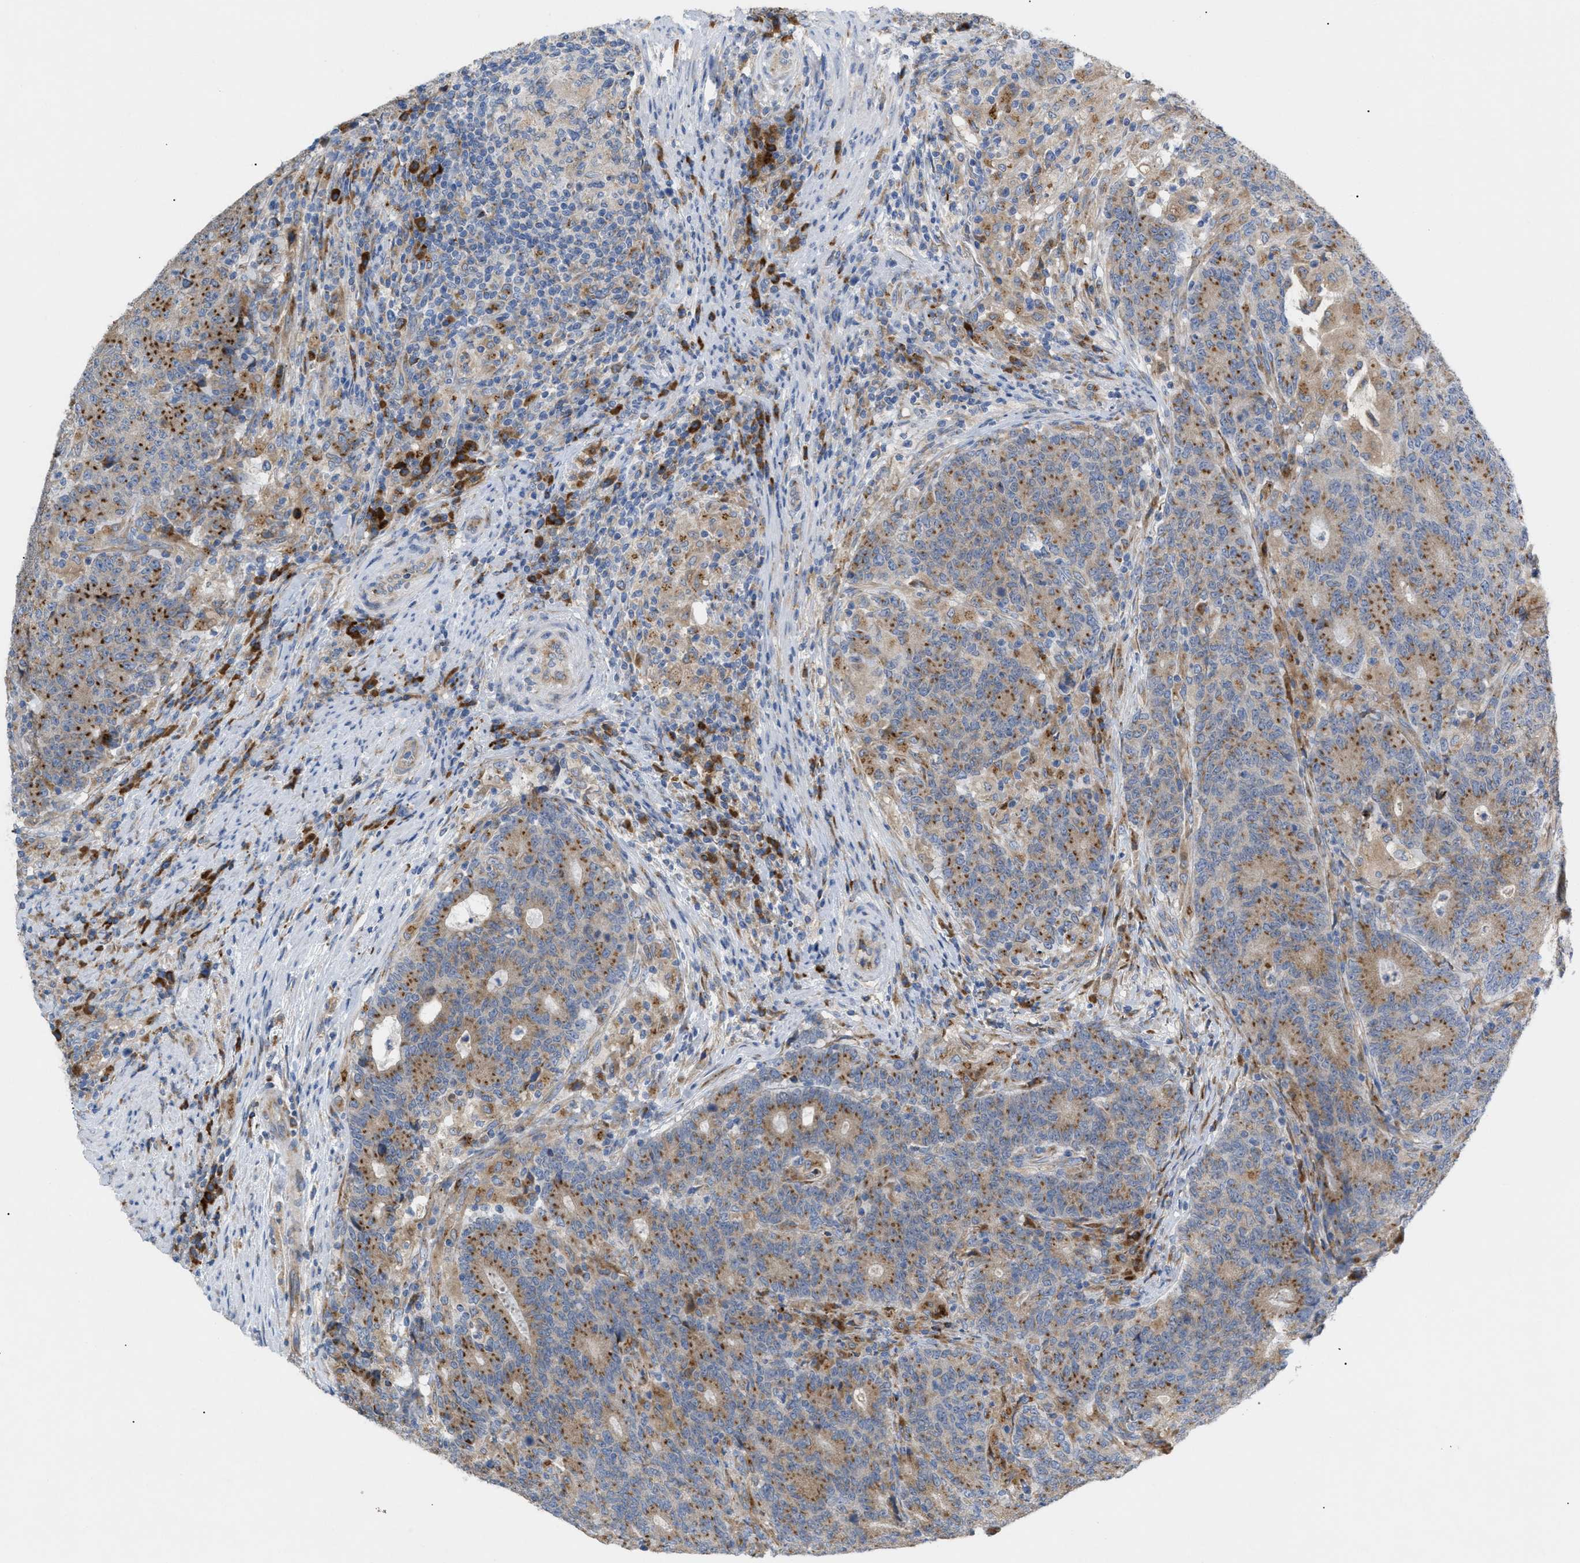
{"staining": {"intensity": "moderate", "quantity": ">75%", "location": "cytoplasmic/membranous"}, "tissue": "colorectal cancer", "cell_type": "Tumor cells", "image_type": "cancer", "snomed": [{"axis": "morphology", "description": "Normal tissue, NOS"}, {"axis": "morphology", "description": "Adenocarcinoma, NOS"}, {"axis": "topography", "description": "Colon"}], "caption": "High-power microscopy captured an immunohistochemistry photomicrograph of colorectal cancer, revealing moderate cytoplasmic/membranous positivity in about >75% of tumor cells.", "gene": "SLC50A1", "patient": {"sex": "female", "age": 75}}